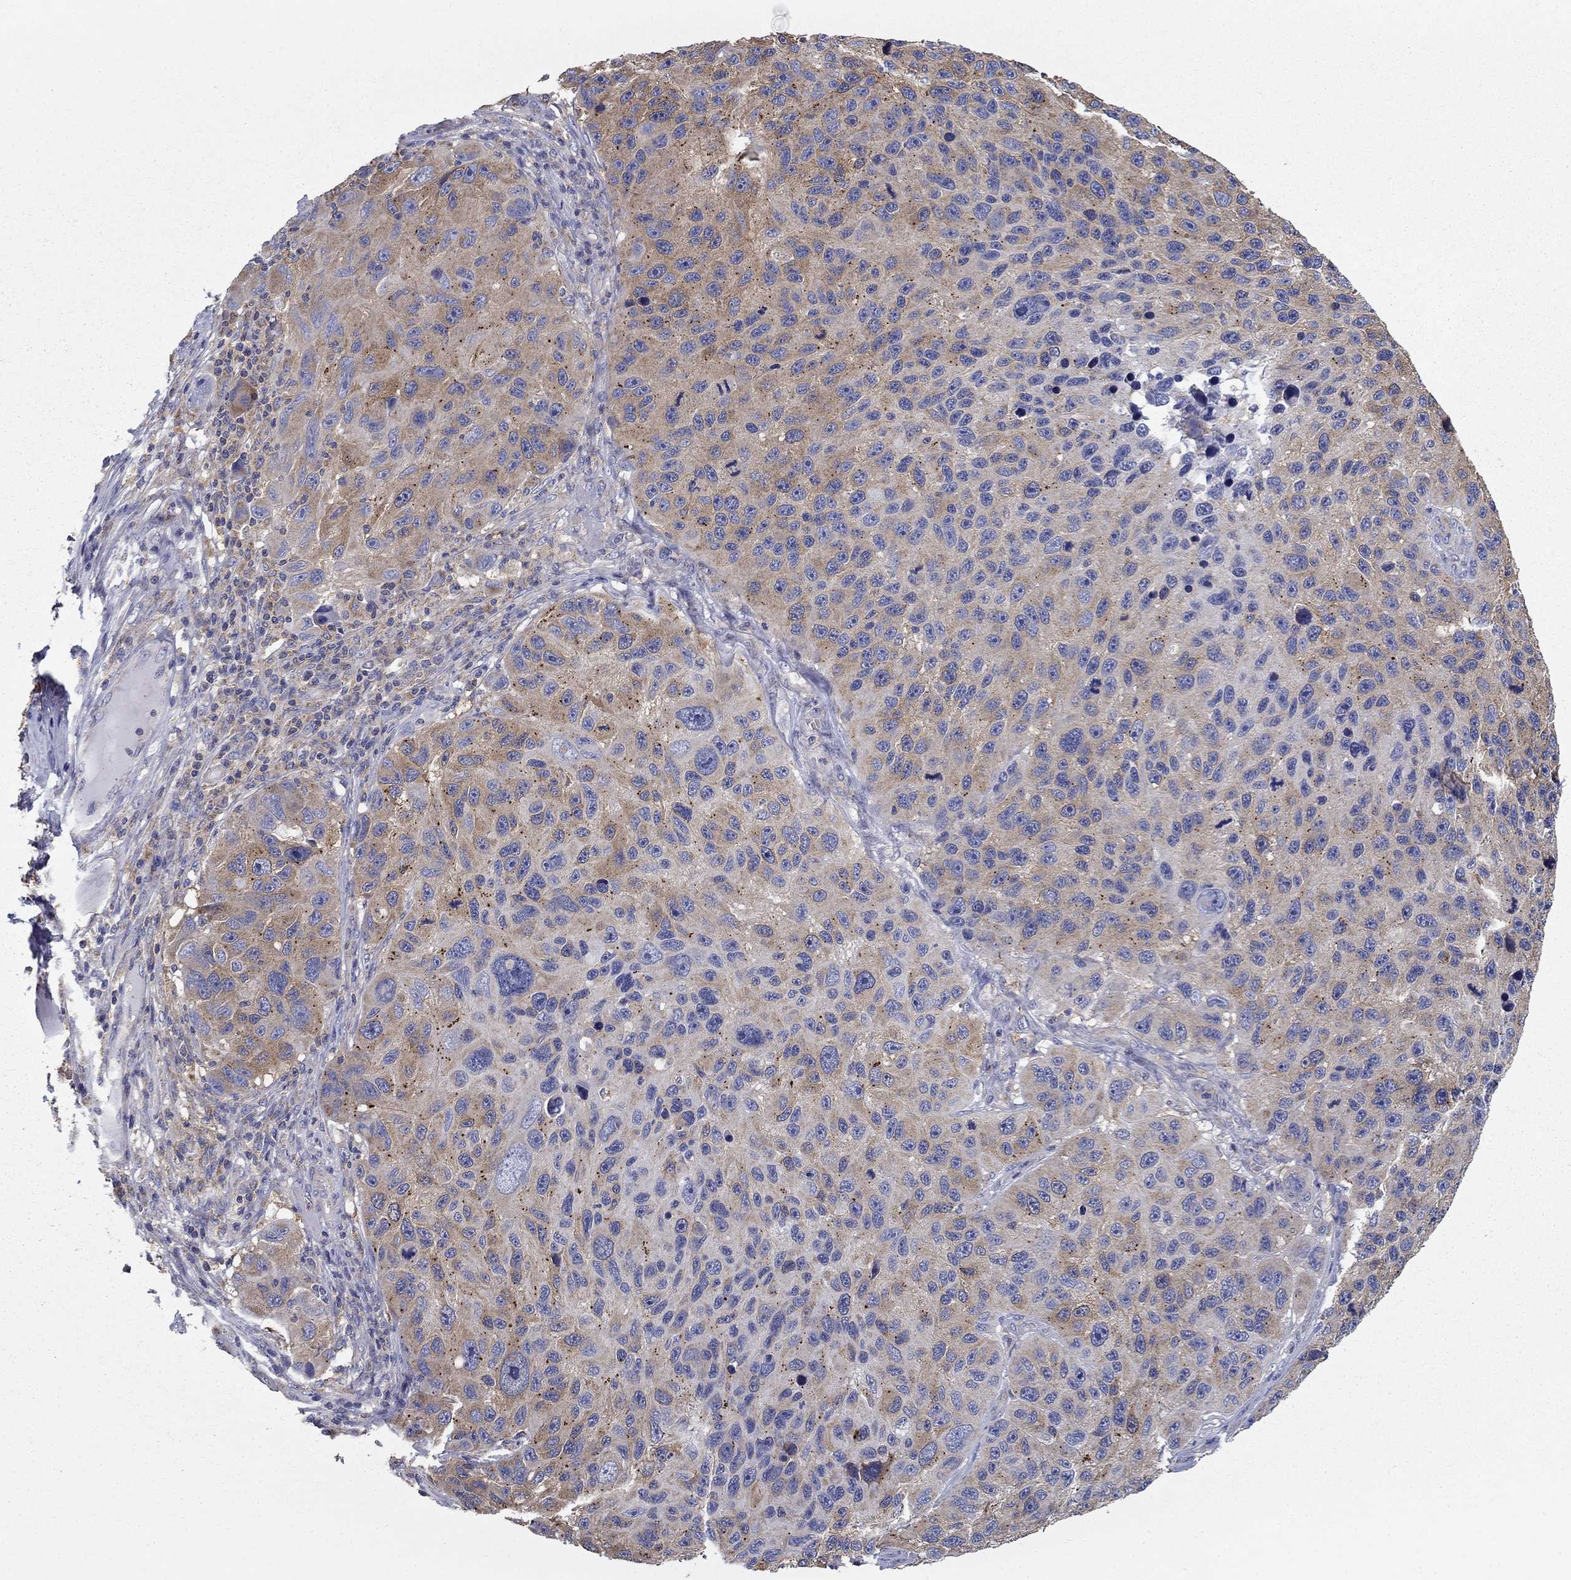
{"staining": {"intensity": "weak", "quantity": "25%-75%", "location": "cytoplasmic/membranous"}, "tissue": "melanoma", "cell_type": "Tumor cells", "image_type": "cancer", "snomed": [{"axis": "morphology", "description": "Malignant melanoma, NOS"}, {"axis": "topography", "description": "Skin"}], "caption": "Tumor cells demonstrate weak cytoplasmic/membranous staining in about 25%-75% of cells in melanoma. The protein of interest is shown in brown color, while the nuclei are stained blue.", "gene": "NME5", "patient": {"sex": "male", "age": 53}}